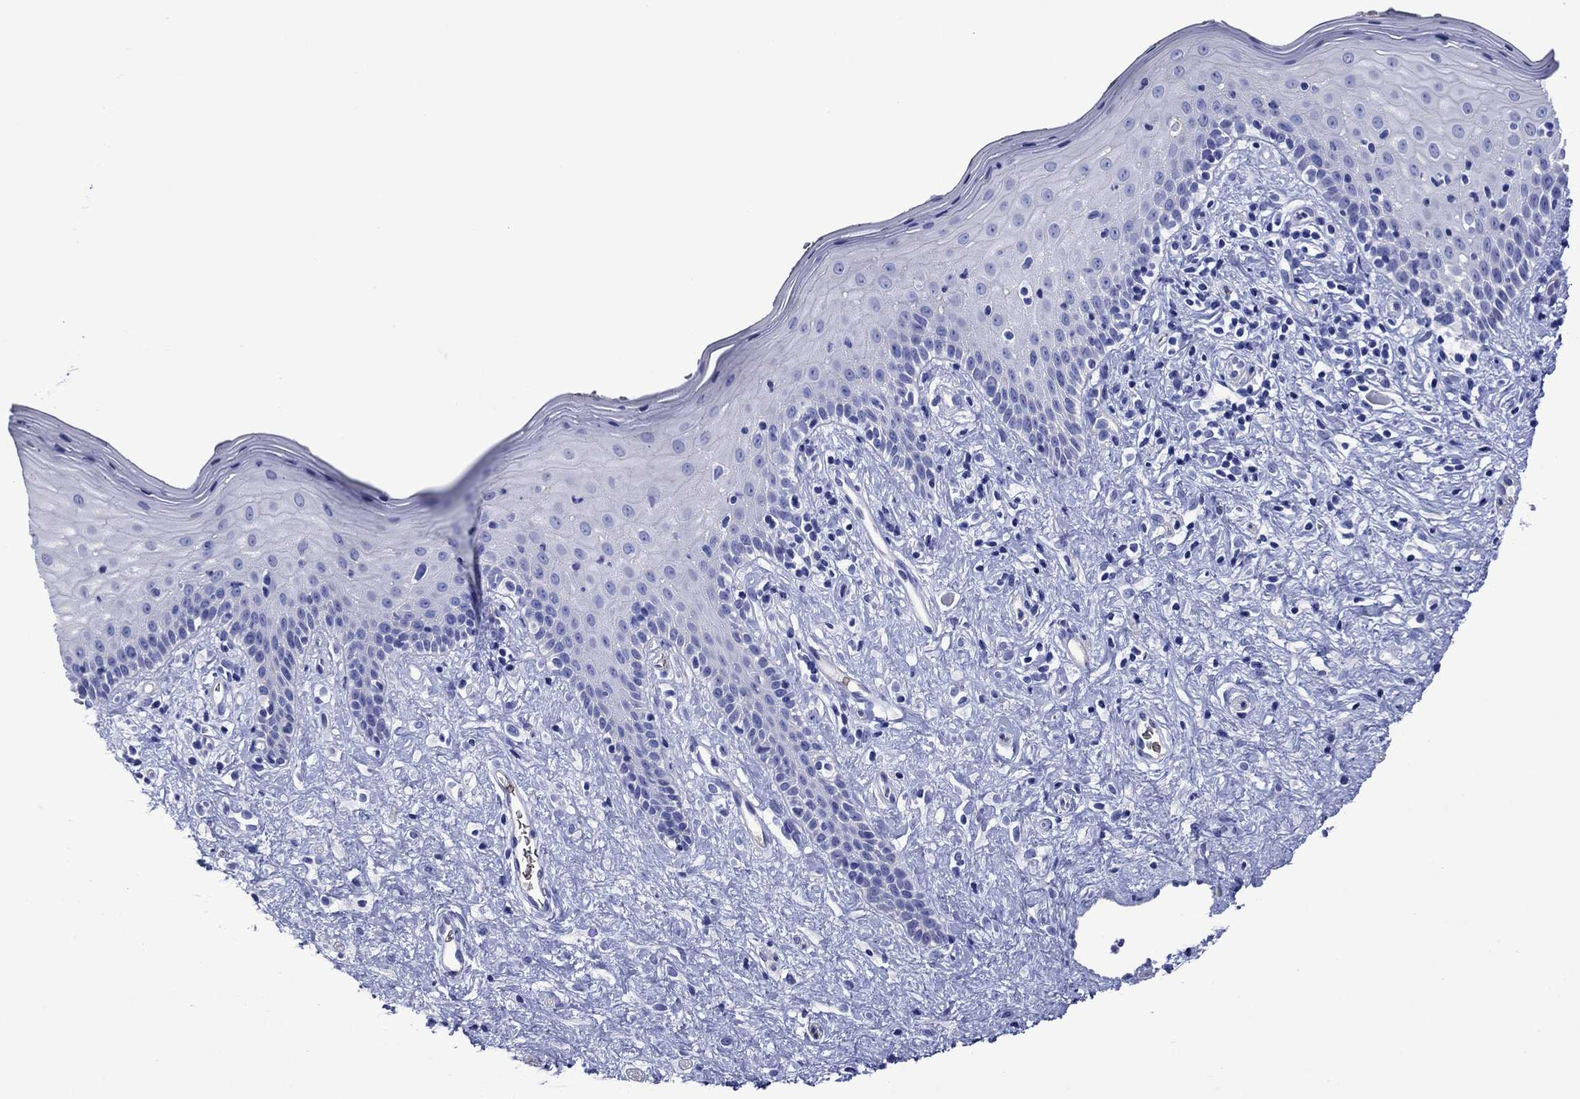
{"staining": {"intensity": "negative", "quantity": "none", "location": "none"}, "tissue": "vagina", "cell_type": "Squamous epithelial cells", "image_type": "normal", "snomed": [{"axis": "morphology", "description": "Normal tissue, NOS"}, {"axis": "topography", "description": "Vagina"}], "caption": "The photomicrograph demonstrates no staining of squamous epithelial cells in unremarkable vagina.", "gene": "SLC1A2", "patient": {"sex": "female", "age": 47}}